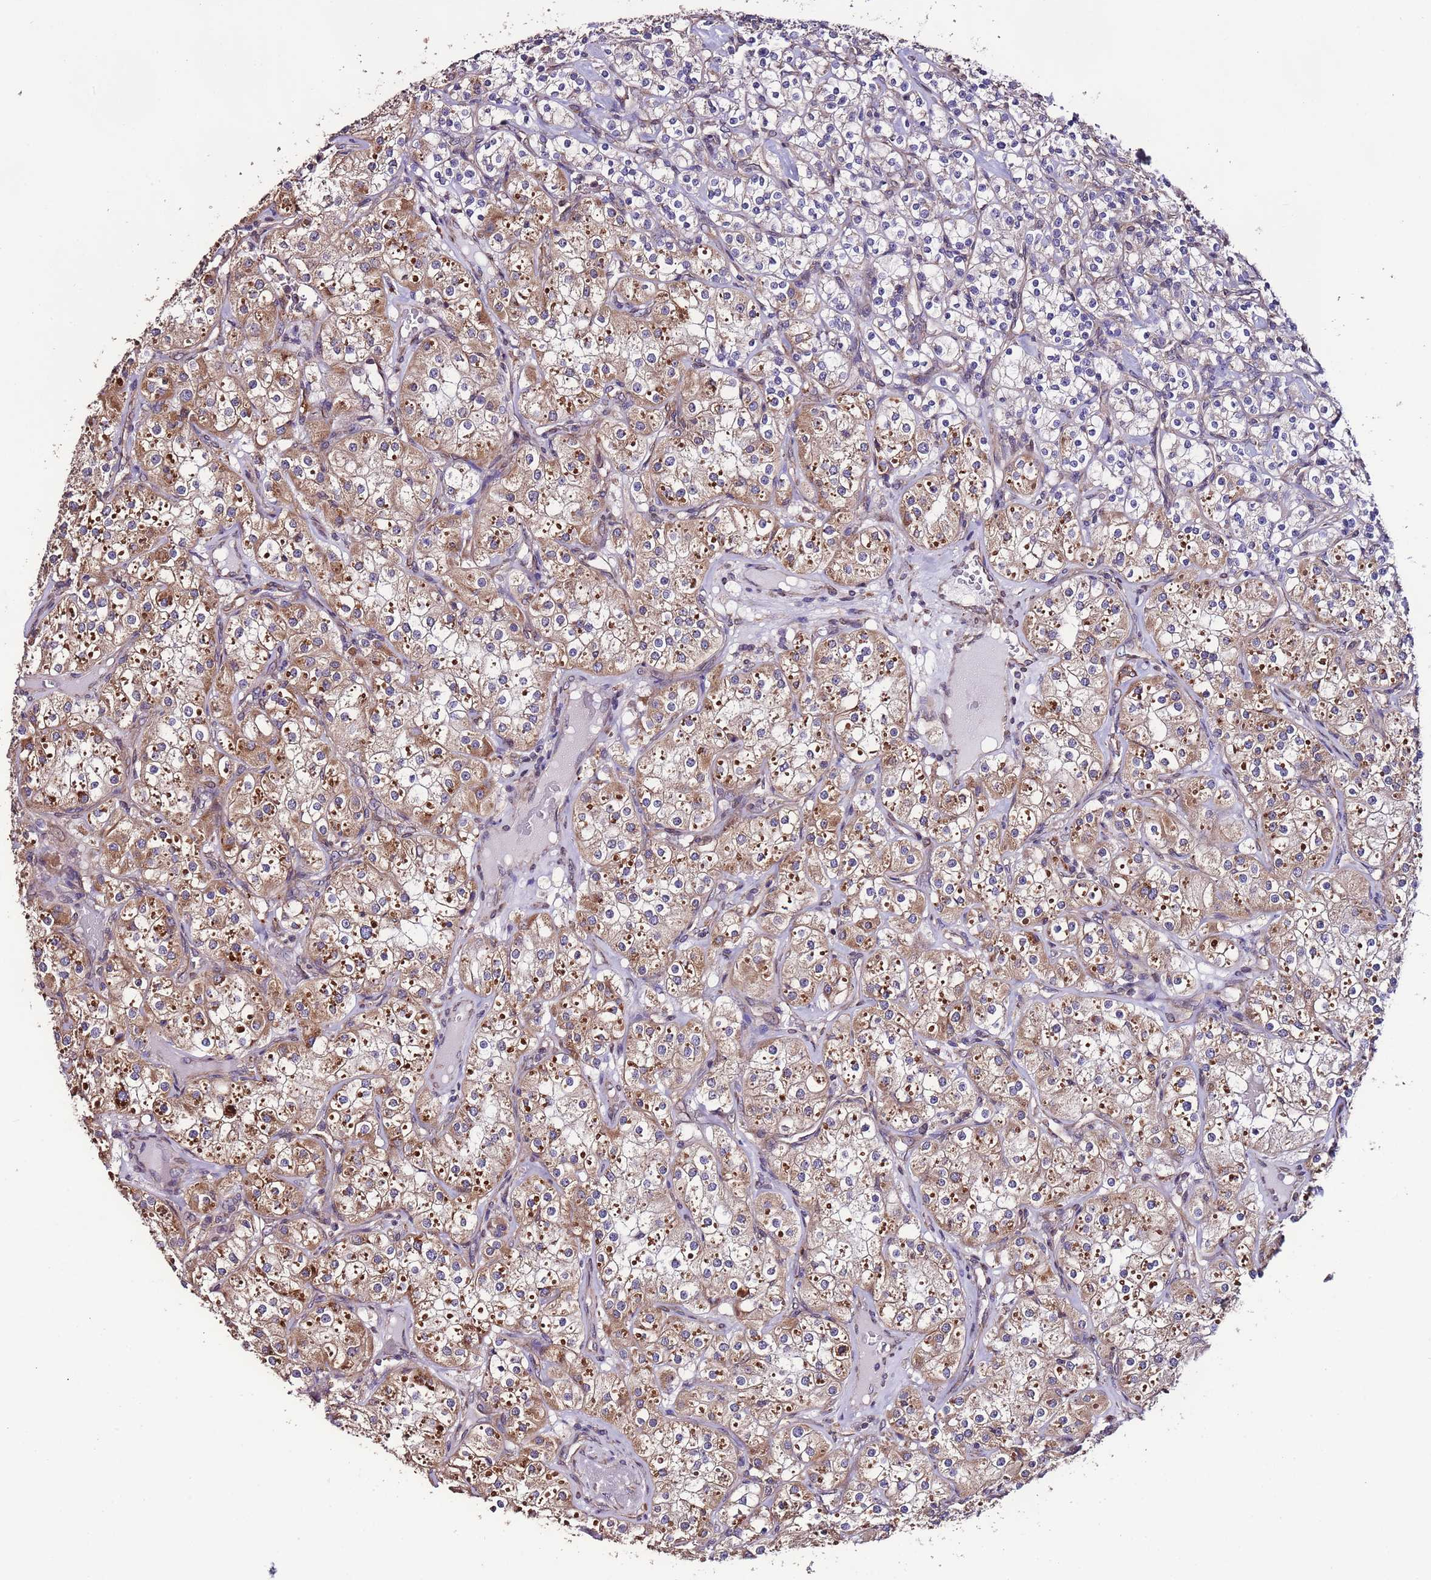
{"staining": {"intensity": "moderate", "quantity": "25%-75%", "location": "cytoplasmic/membranous"}, "tissue": "renal cancer", "cell_type": "Tumor cells", "image_type": "cancer", "snomed": [{"axis": "morphology", "description": "Adenocarcinoma, NOS"}, {"axis": "topography", "description": "Kidney"}], "caption": "High-magnification brightfield microscopy of renal adenocarcinoma stained with DAB (3,3'-diaminobenzidine) (brown) and counterstained with hematoxylin (blue). tumor cells exhibit moderate cytoplasmic/membranous staining is seen in approximately25%-75% of cells. (DAB (3,3'-diaminobenzidine) IHC, brown staining for protein, blue staining for nuclei).", "gene": "SLC41A3", "patient": {"sex": "male", "age": 77}}